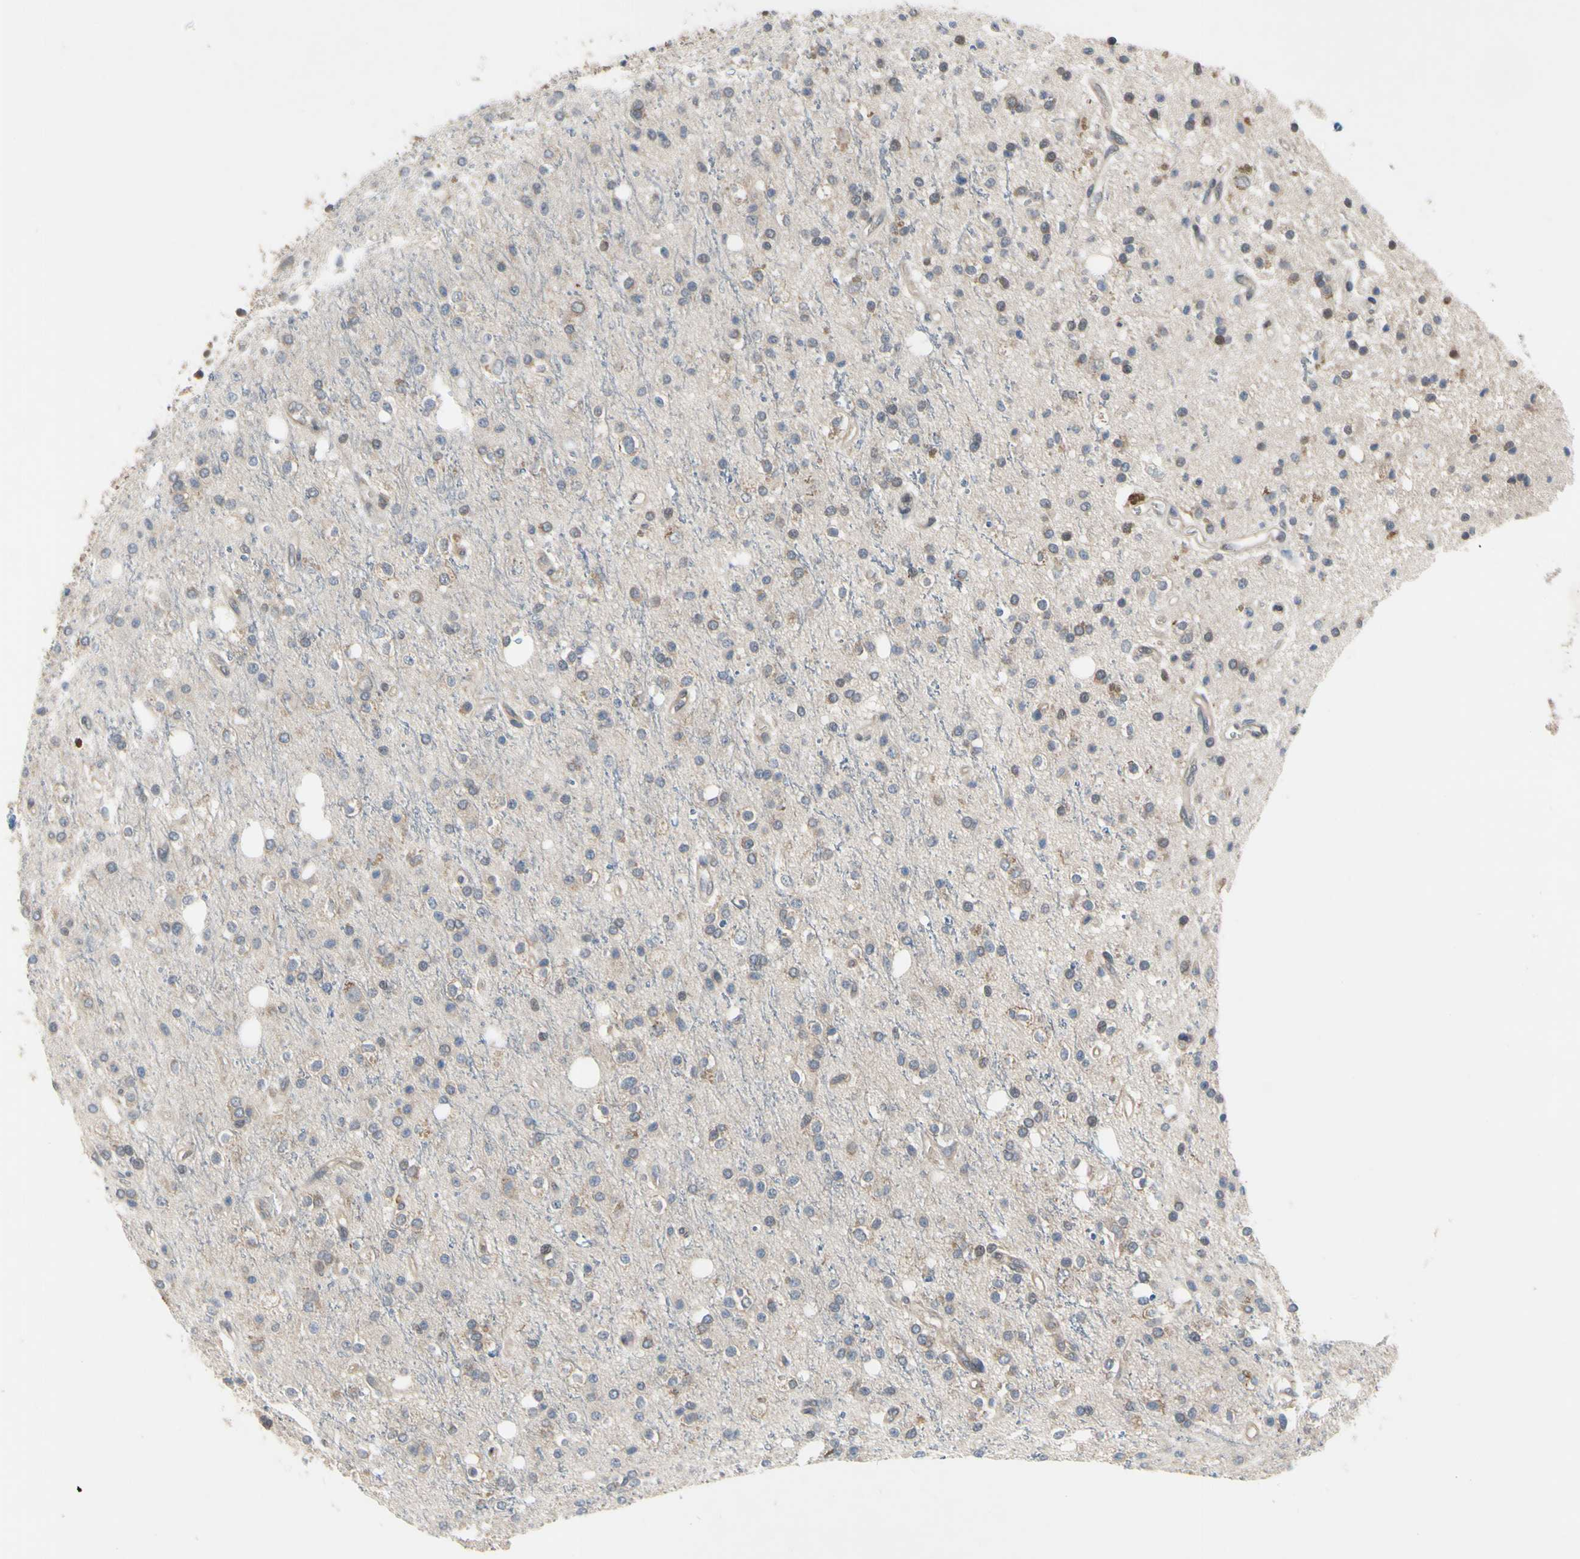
{"staining": {"intensity": "moderate", "quantity": "25%-75%", "location": "cytoplasmic/membranous"}, "tissue": "glioma", "cell_type": "Tumor cells", "image_type": "cancer", "snomed": [{"axis": "morphology", "description": "Glioma, malignant, High grade"}, {"axis": "topography", "description": "Brain"}], "caption": "This is a micrograph of immunohistochemistry staining of glioma, which shows moderate staining in the cytoplasmic/membranous of tumor cells.", "gene": "XIAP", "patient": {"sex": "male", "age": 47}}